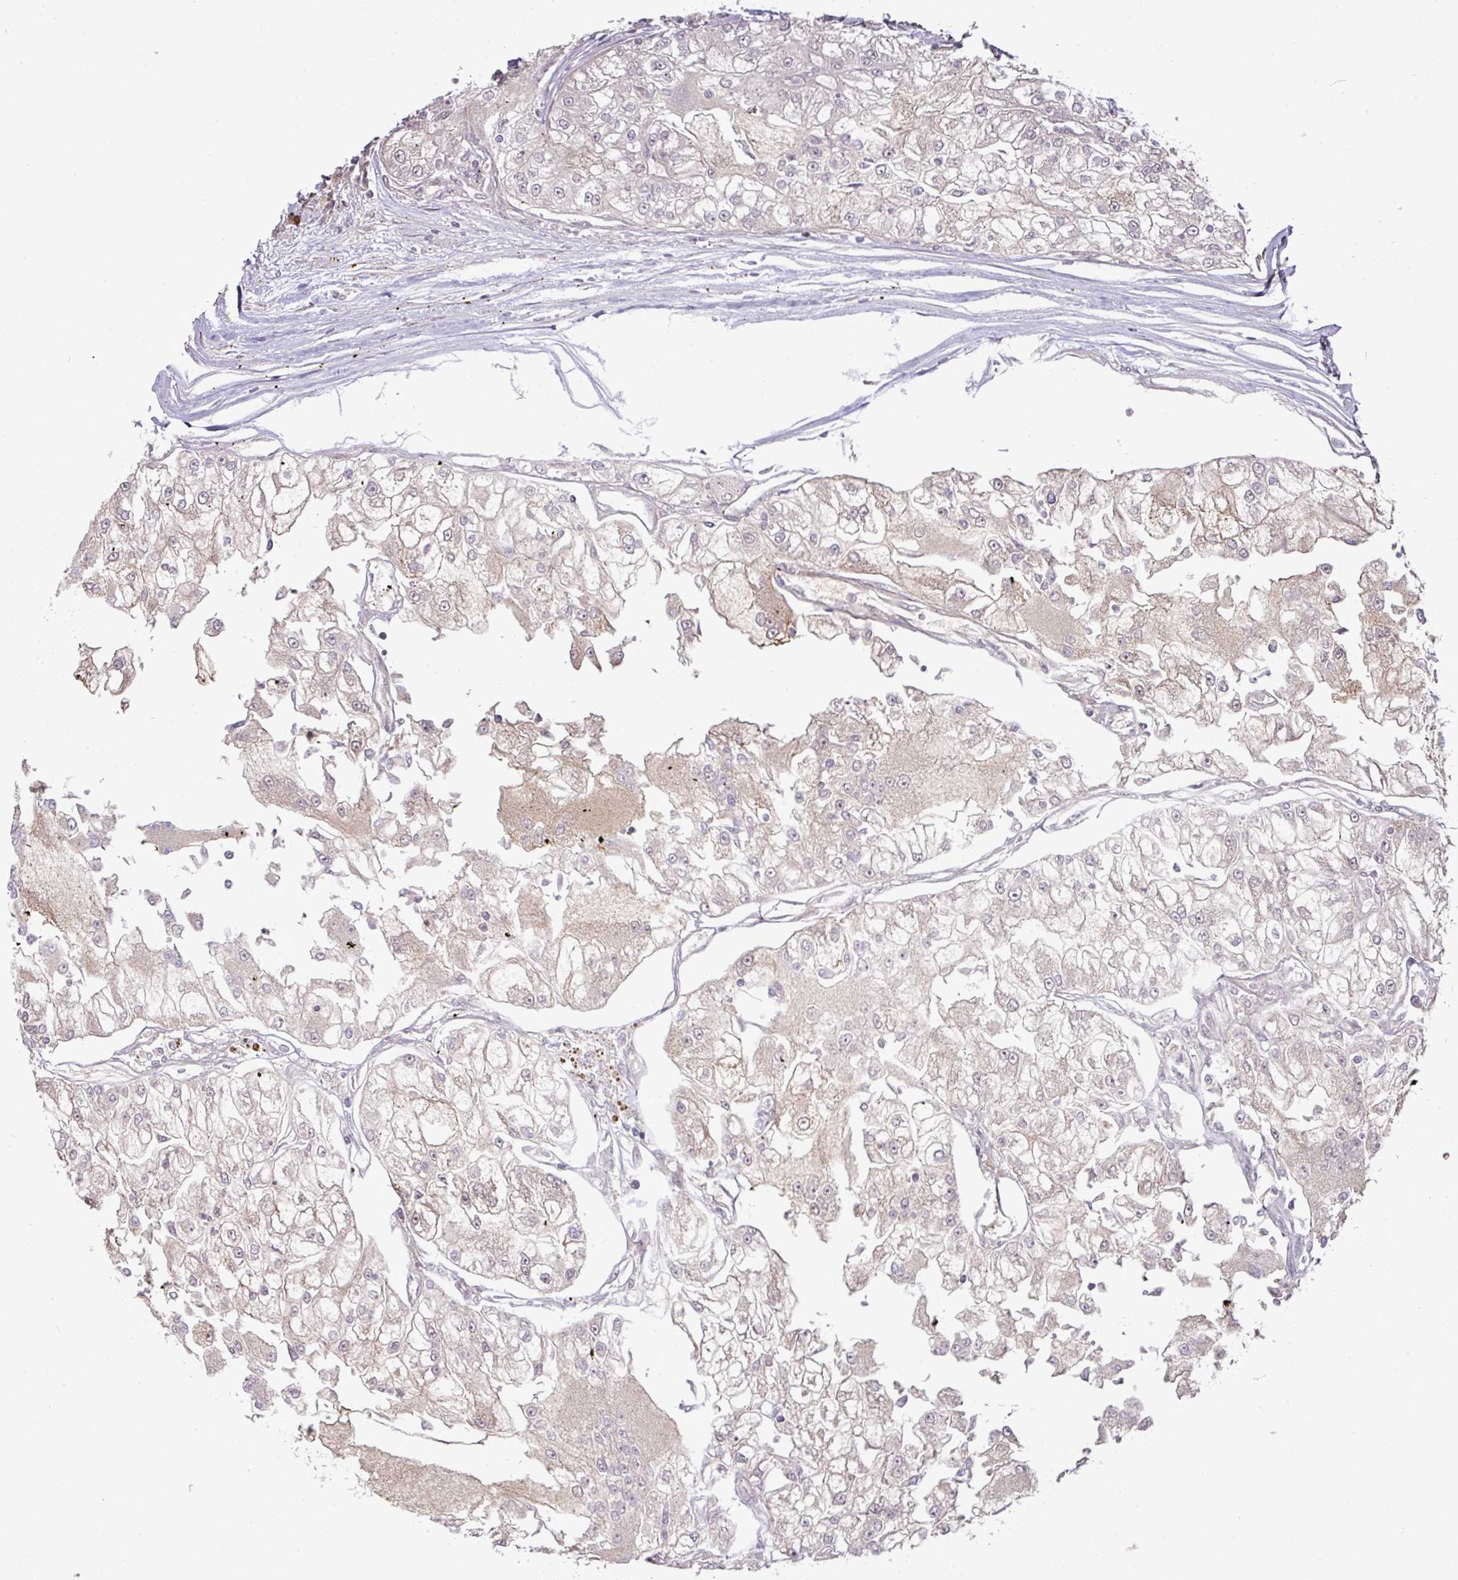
{"staining": {"intensity": "weak", "quantity": "<25%", "location": "cytoplasmic/membranous"}, "tissue": "renal cancer", "cell_type": "Tumor cells", "image_type": "cancer", "snomed": [{"axis": "morphology", "description": "Adenocarcinoma, NOS"}, {"axis": "topography", "description": "Kidney"}], "caption": "Tumor cells show no significant protein staining in renal adenocarcinoma. (Brightfield microscopy of DAB immunohistochemistry at high magnification).", "gene": "CIC", "patient": {"sex": "female", "age": 72}}